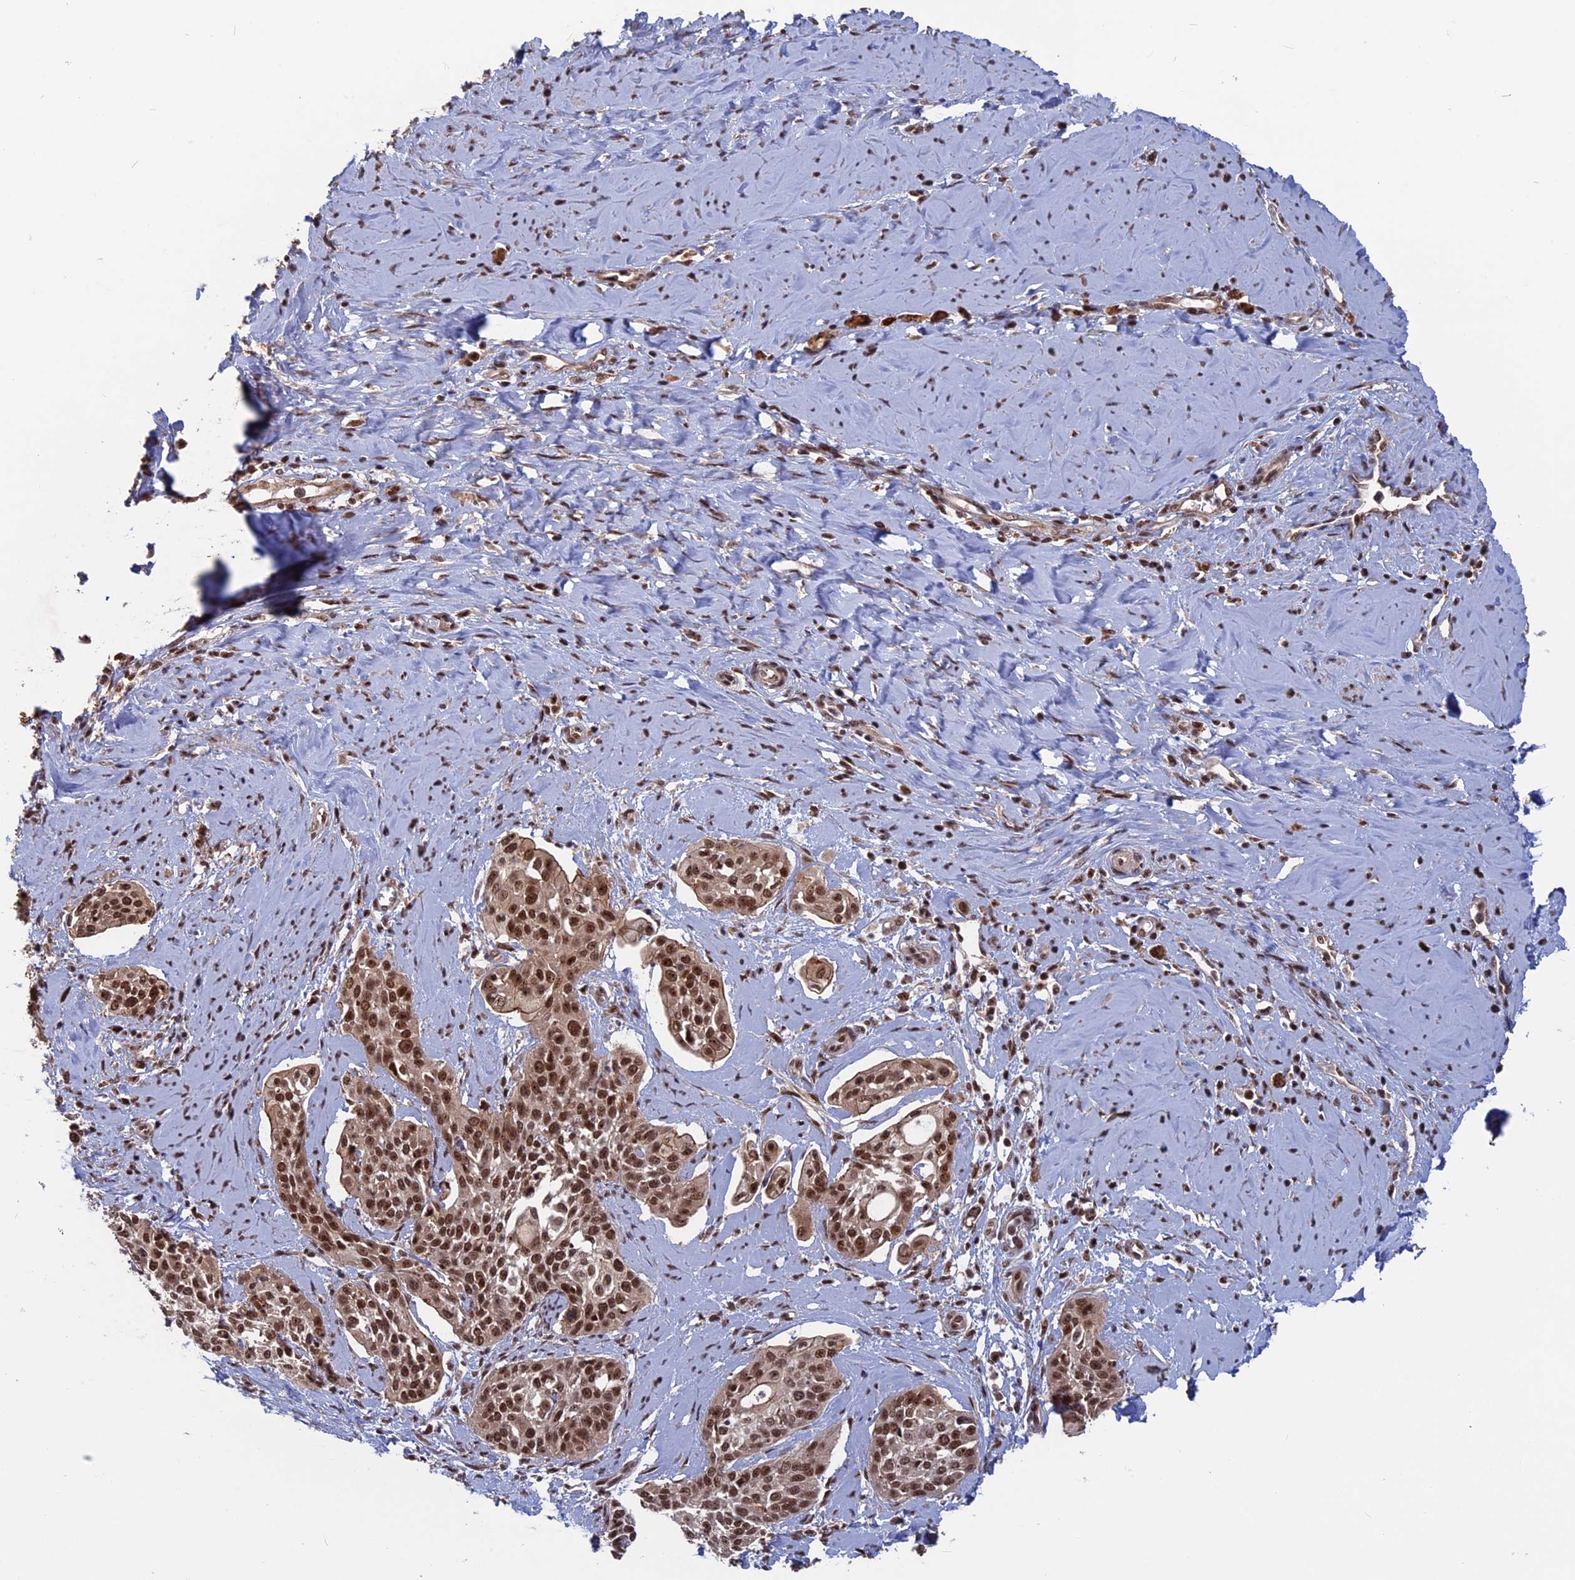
{"staining": {"intensity": "strong", "quantity": ">75%", "location": "nuclear"}, "tissue": "cervical cancer", "cell_type": "Tumor cells", "image_type": "cancer", "snomed": [{"axis": "morphology", "description": "Squamous cell carcinoma, NOS"}, {"axis": "topography", "description": "Cervix"}], "caption": "Cervical squamous cell carcinoma was stained to show a protein in brown. There is high levels of strong nuclear staining in approximately >75% of tumor cells.", "gene": "CACTIN", "patient": {"sex": "female", "age": 44}}